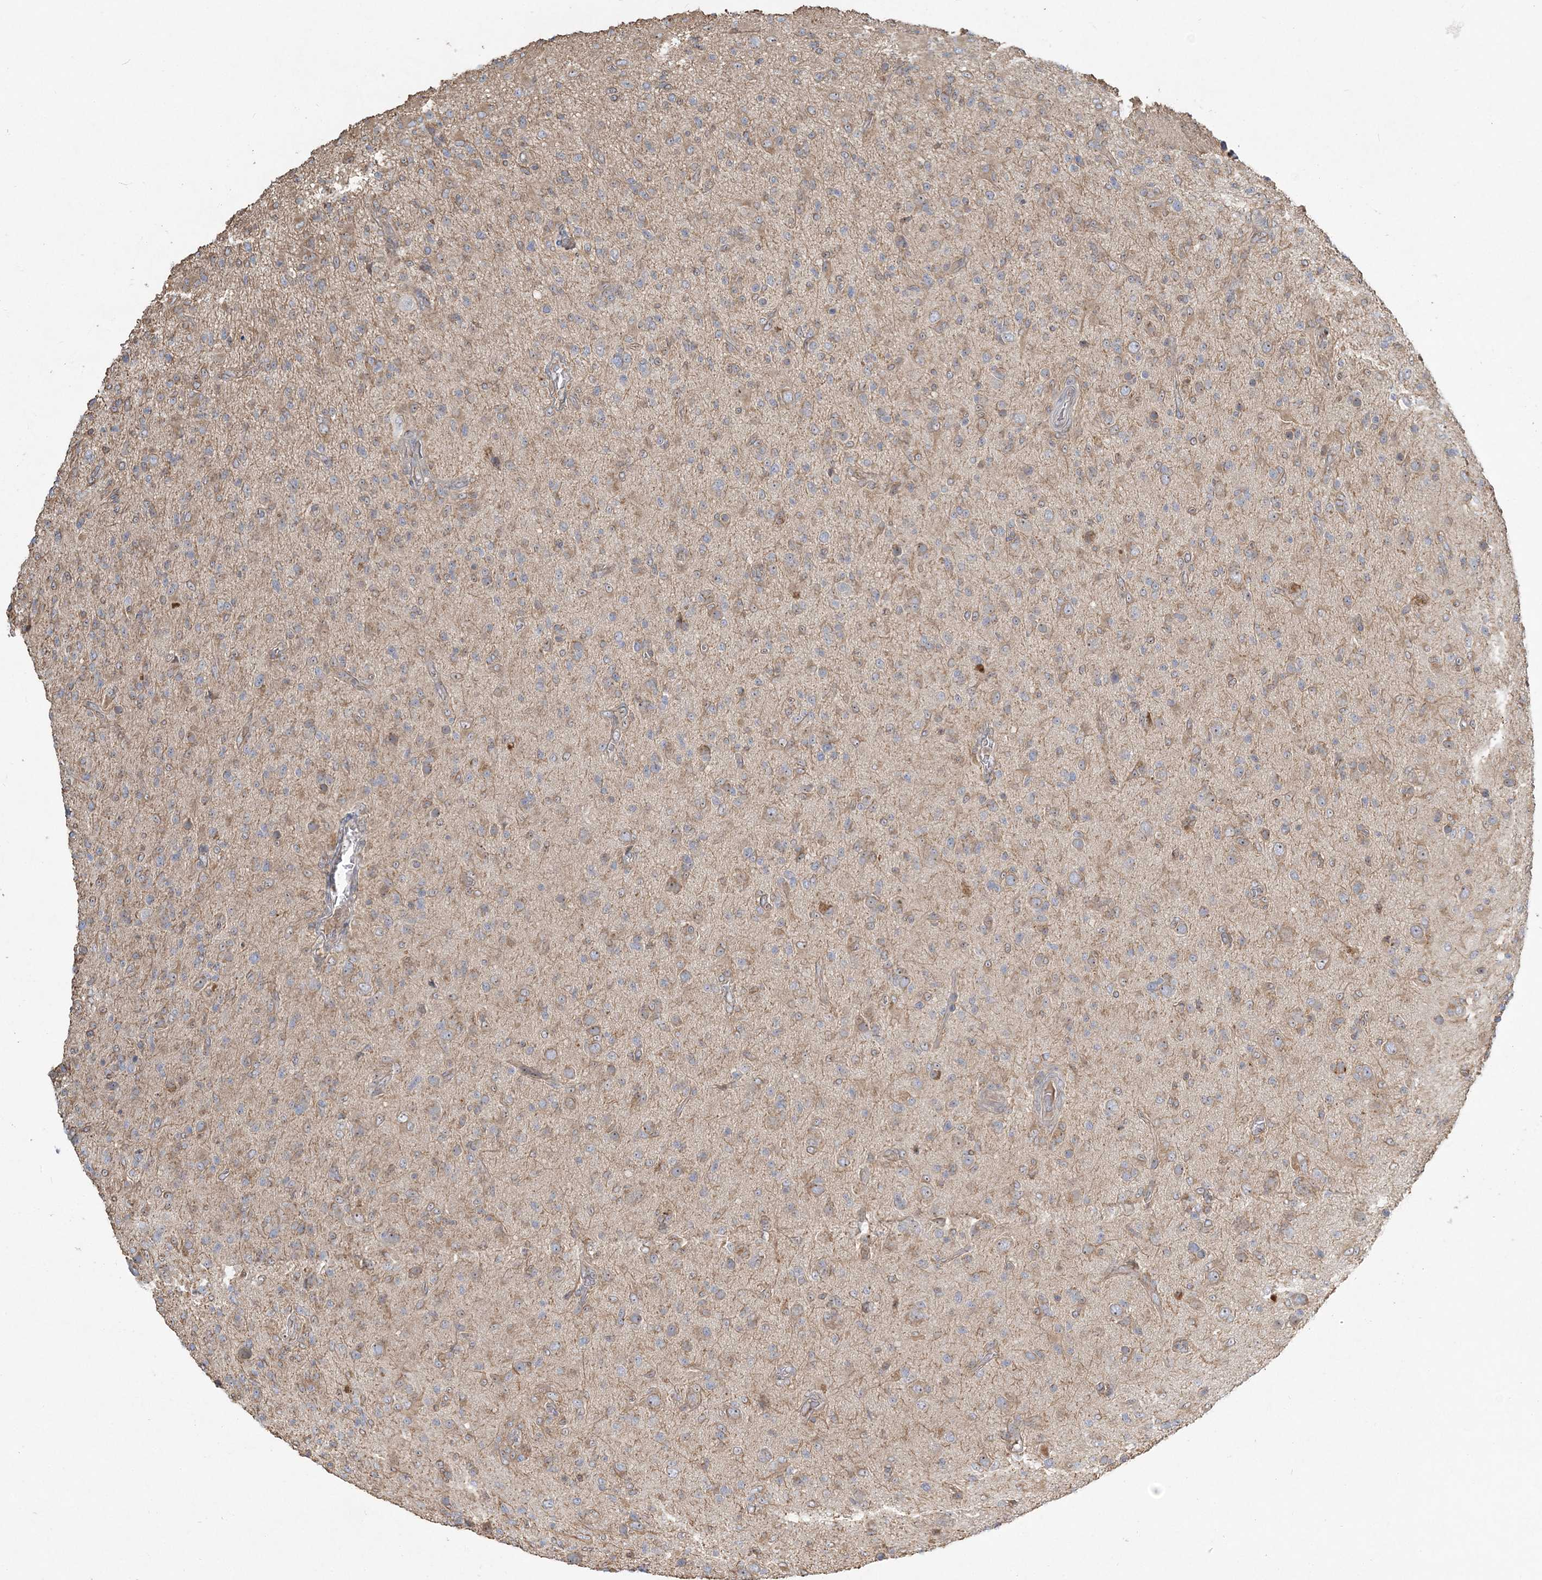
{"staining": {"intensity": "weak", "quantity": "25%-75%", "location": "cytoplasmic/membranous"}, "tissue": "glioma", "cell_type": "Tumor cells", "image_type": "cancer", "snomed": [{"axis": "morphology", "description": "Glioma, malignant, High grade"}, {"axis": "topography", "description": "Brain"}], "caption": "This image reveals immunohistochemistry (IHC) staining of high-grade glioma (malignant), with low weak cytoplasmic/membranous positivity in approximately 25%-75% of tumor cells.", "gene": "AP1AR", "patient": {"sex": "female", "age": 57}}